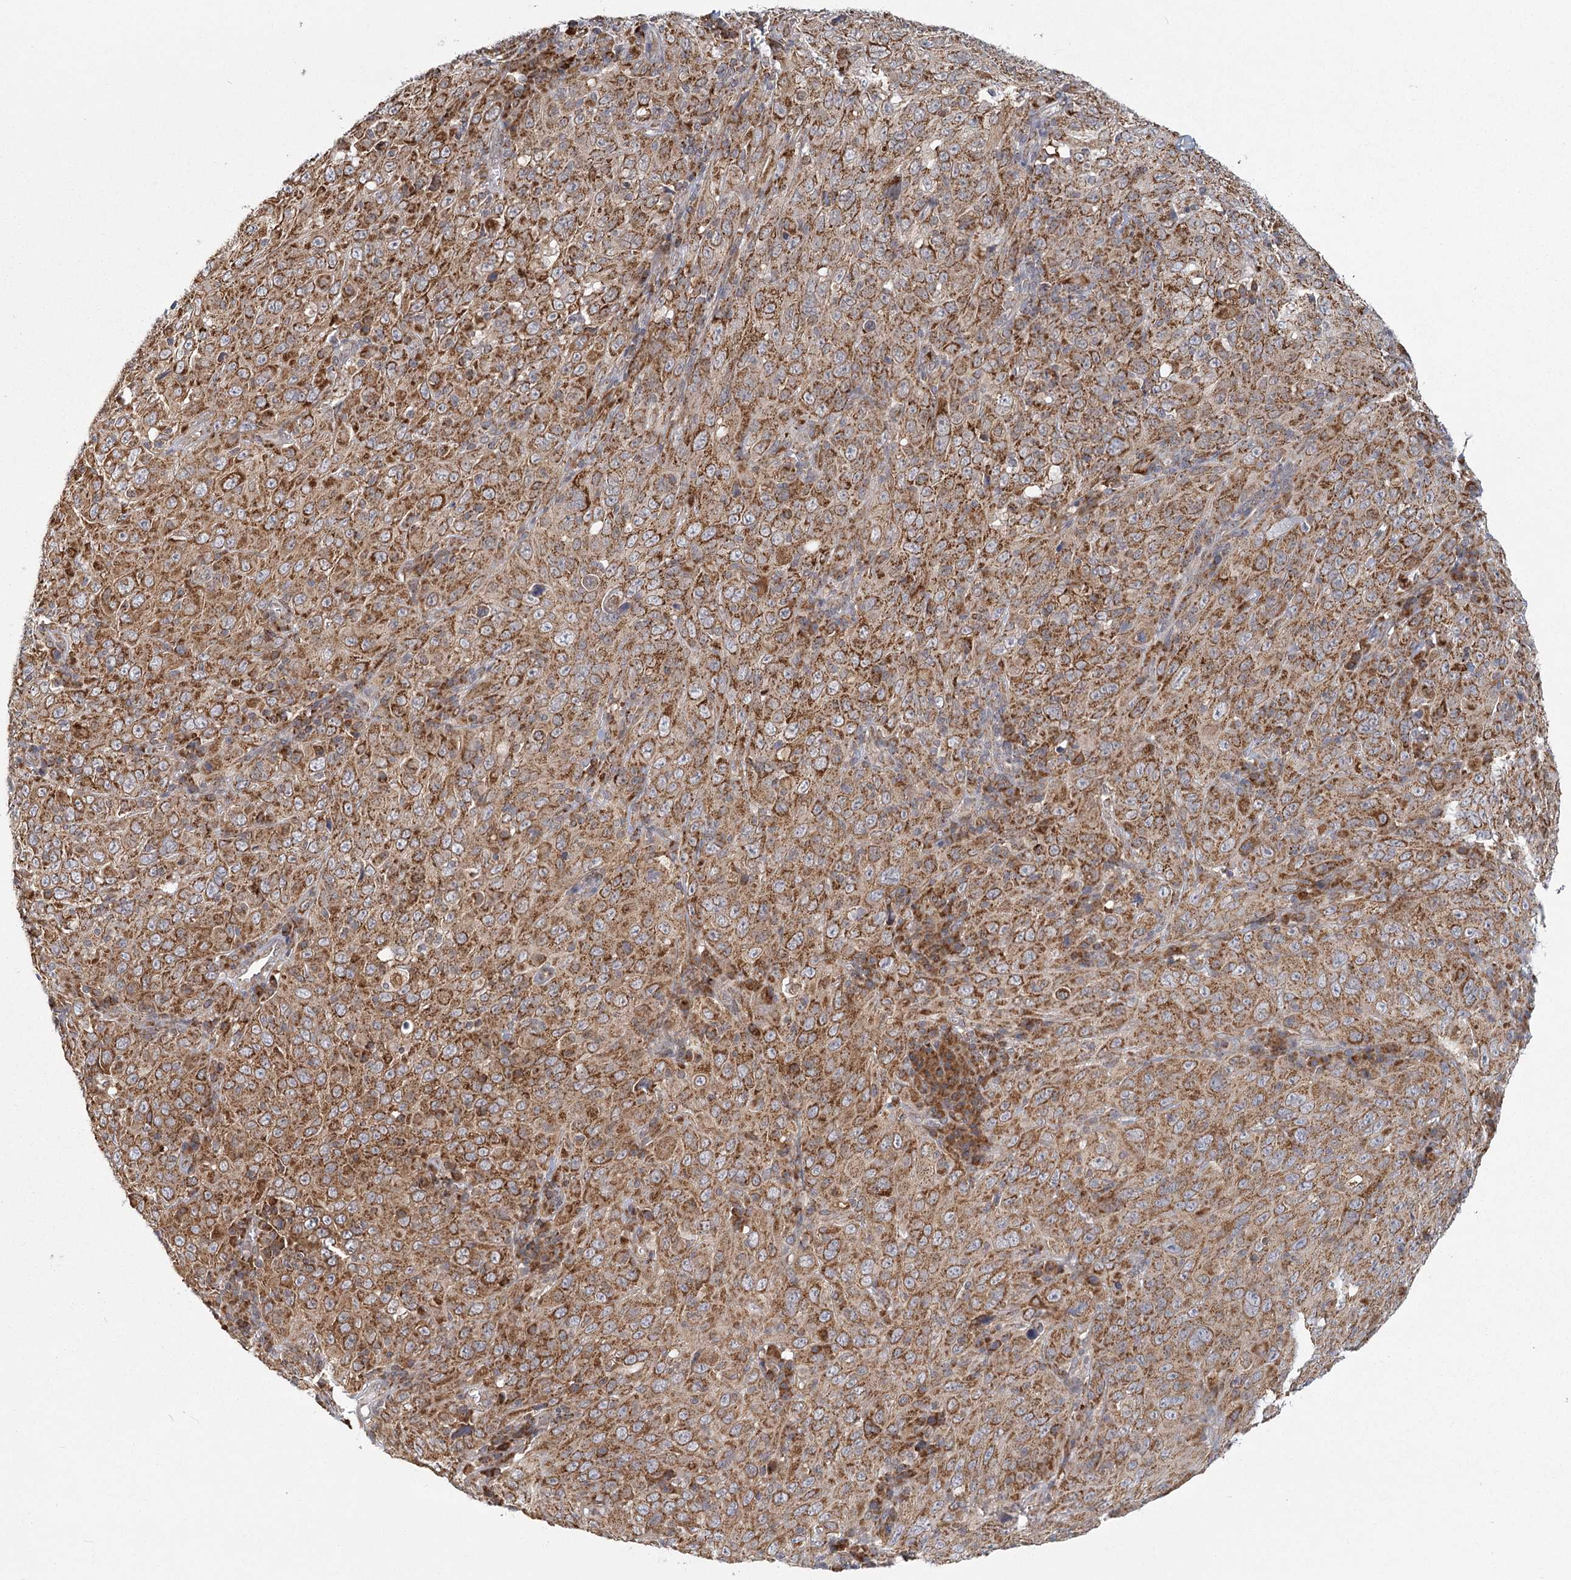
{"staining": {"intensity": "moderate", "quantity": ">75%", "location": "cytoplasmic/membranous"}, "tissue": "cervical cancer", "cell_type": "Tumor cells", "image_type": "cancer", "snomed": [{"axis": "morphology", "description": "Squamous cell carcinoma, NOS"}, {"axis": "topography", "description": "Cervix"}], "caption": "Cervical cancer (squamous cell carcinoma) stained with DAB (3,3'-diaminobenzidine) IHC exhibits medium levels of moderate cytoplasmic/membranous staining in about >75% of tumor cells.", "gene": "LACTB", "patient": {"sex": "female", "age": 46}}